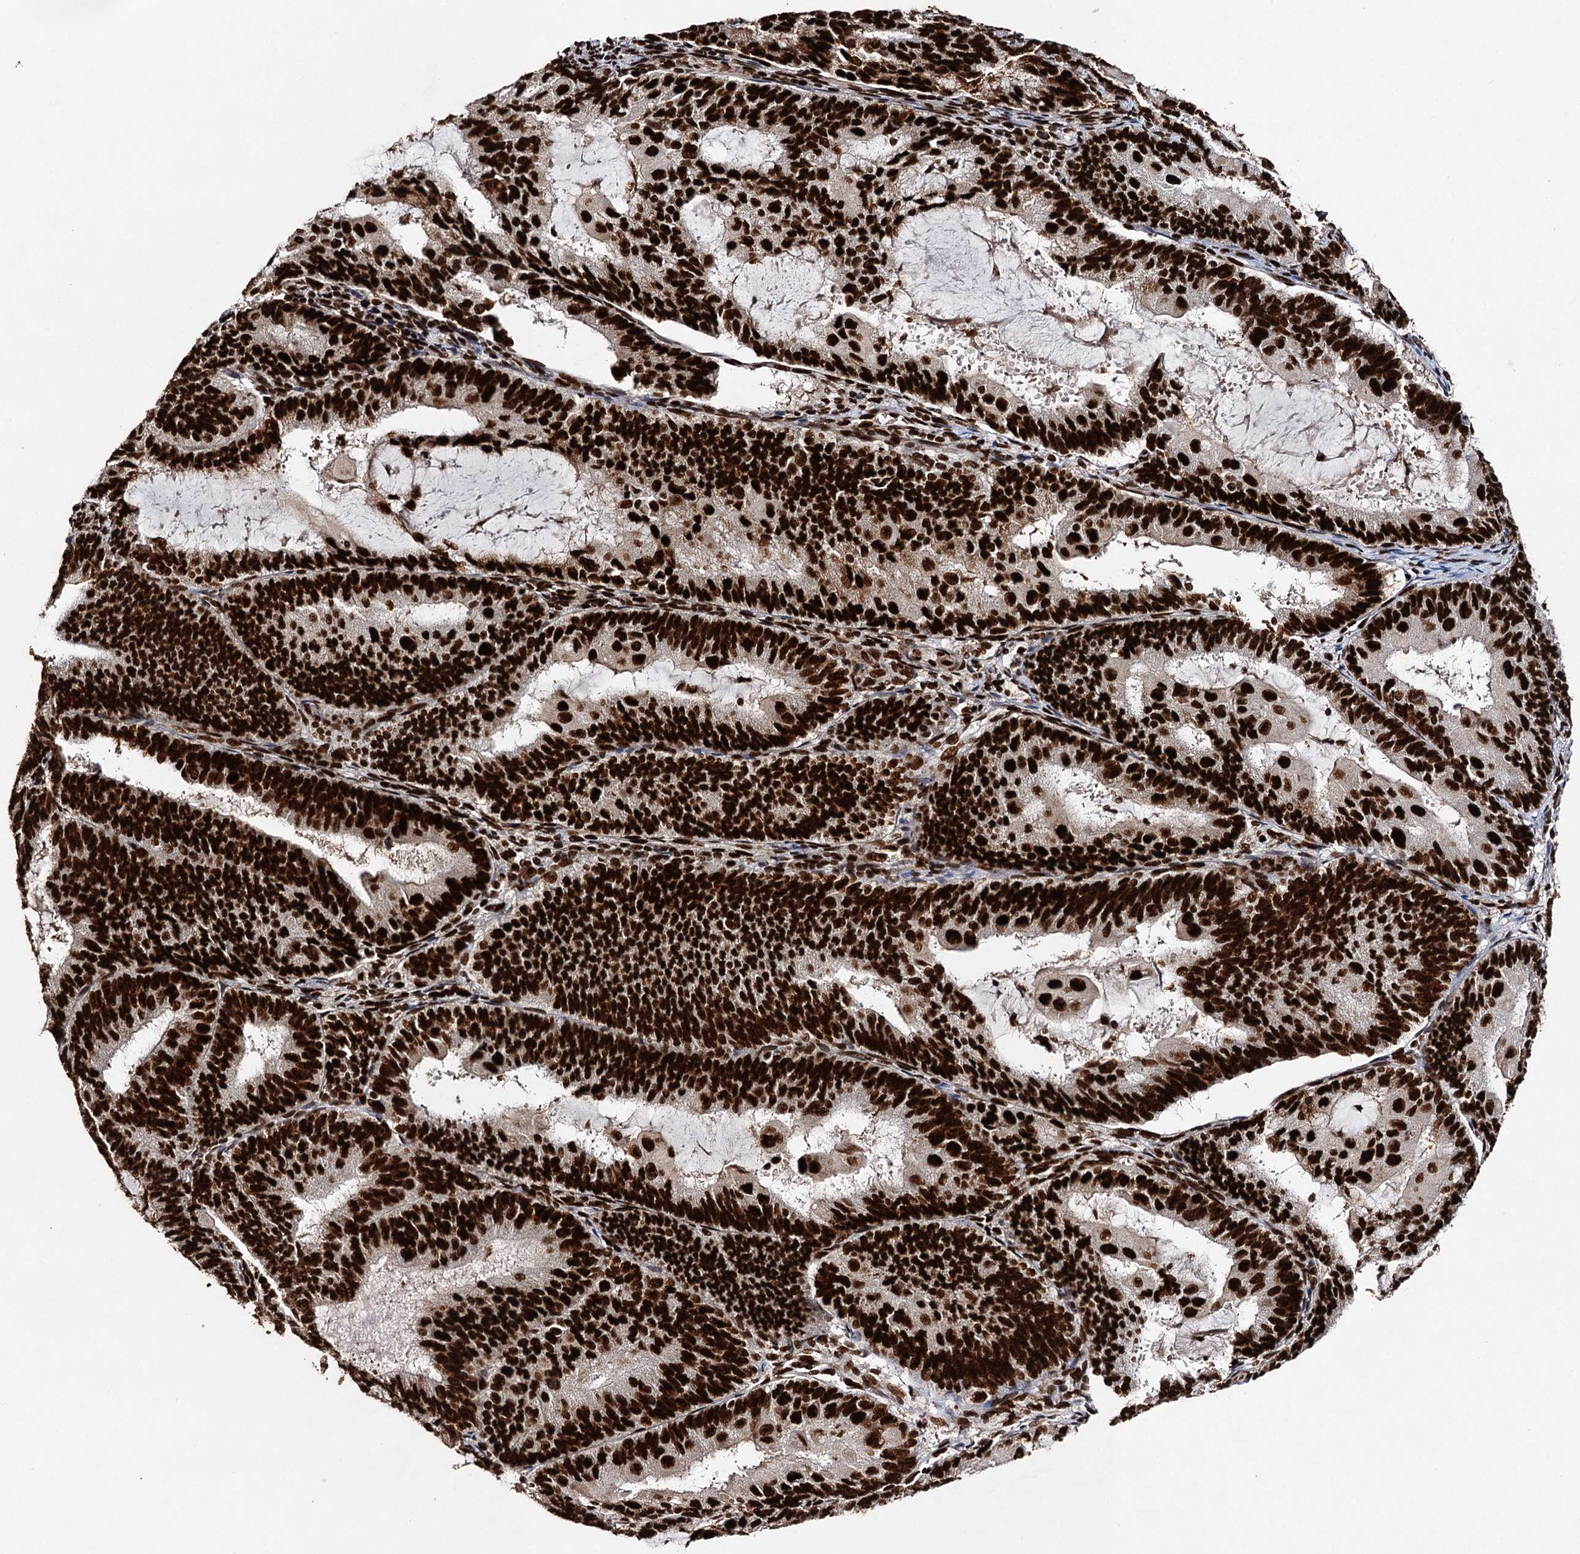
{"staining": {"intensity": "strong", "quantity": ">75%", "location": "nuclear"}, "tissue": "endometrial cancer", "cell_type": "Tumor cells", "image_type": "cancer", "snomed": [{"axis": "morphology", "description": "Adenocarcinoma, NOS"}, {"axis": "topography", "description": "Endometrium"}], "caption": "An immunohistochemistry (IHC) histopathology image of tumor tissue is shown. Protein staining in brown highlights strong nuclear positivity in endometrial cancer (adenocarcinoma) within tumor cells.", "gene": "MATR3", "patient": {"sex": "female", "age": 81}}